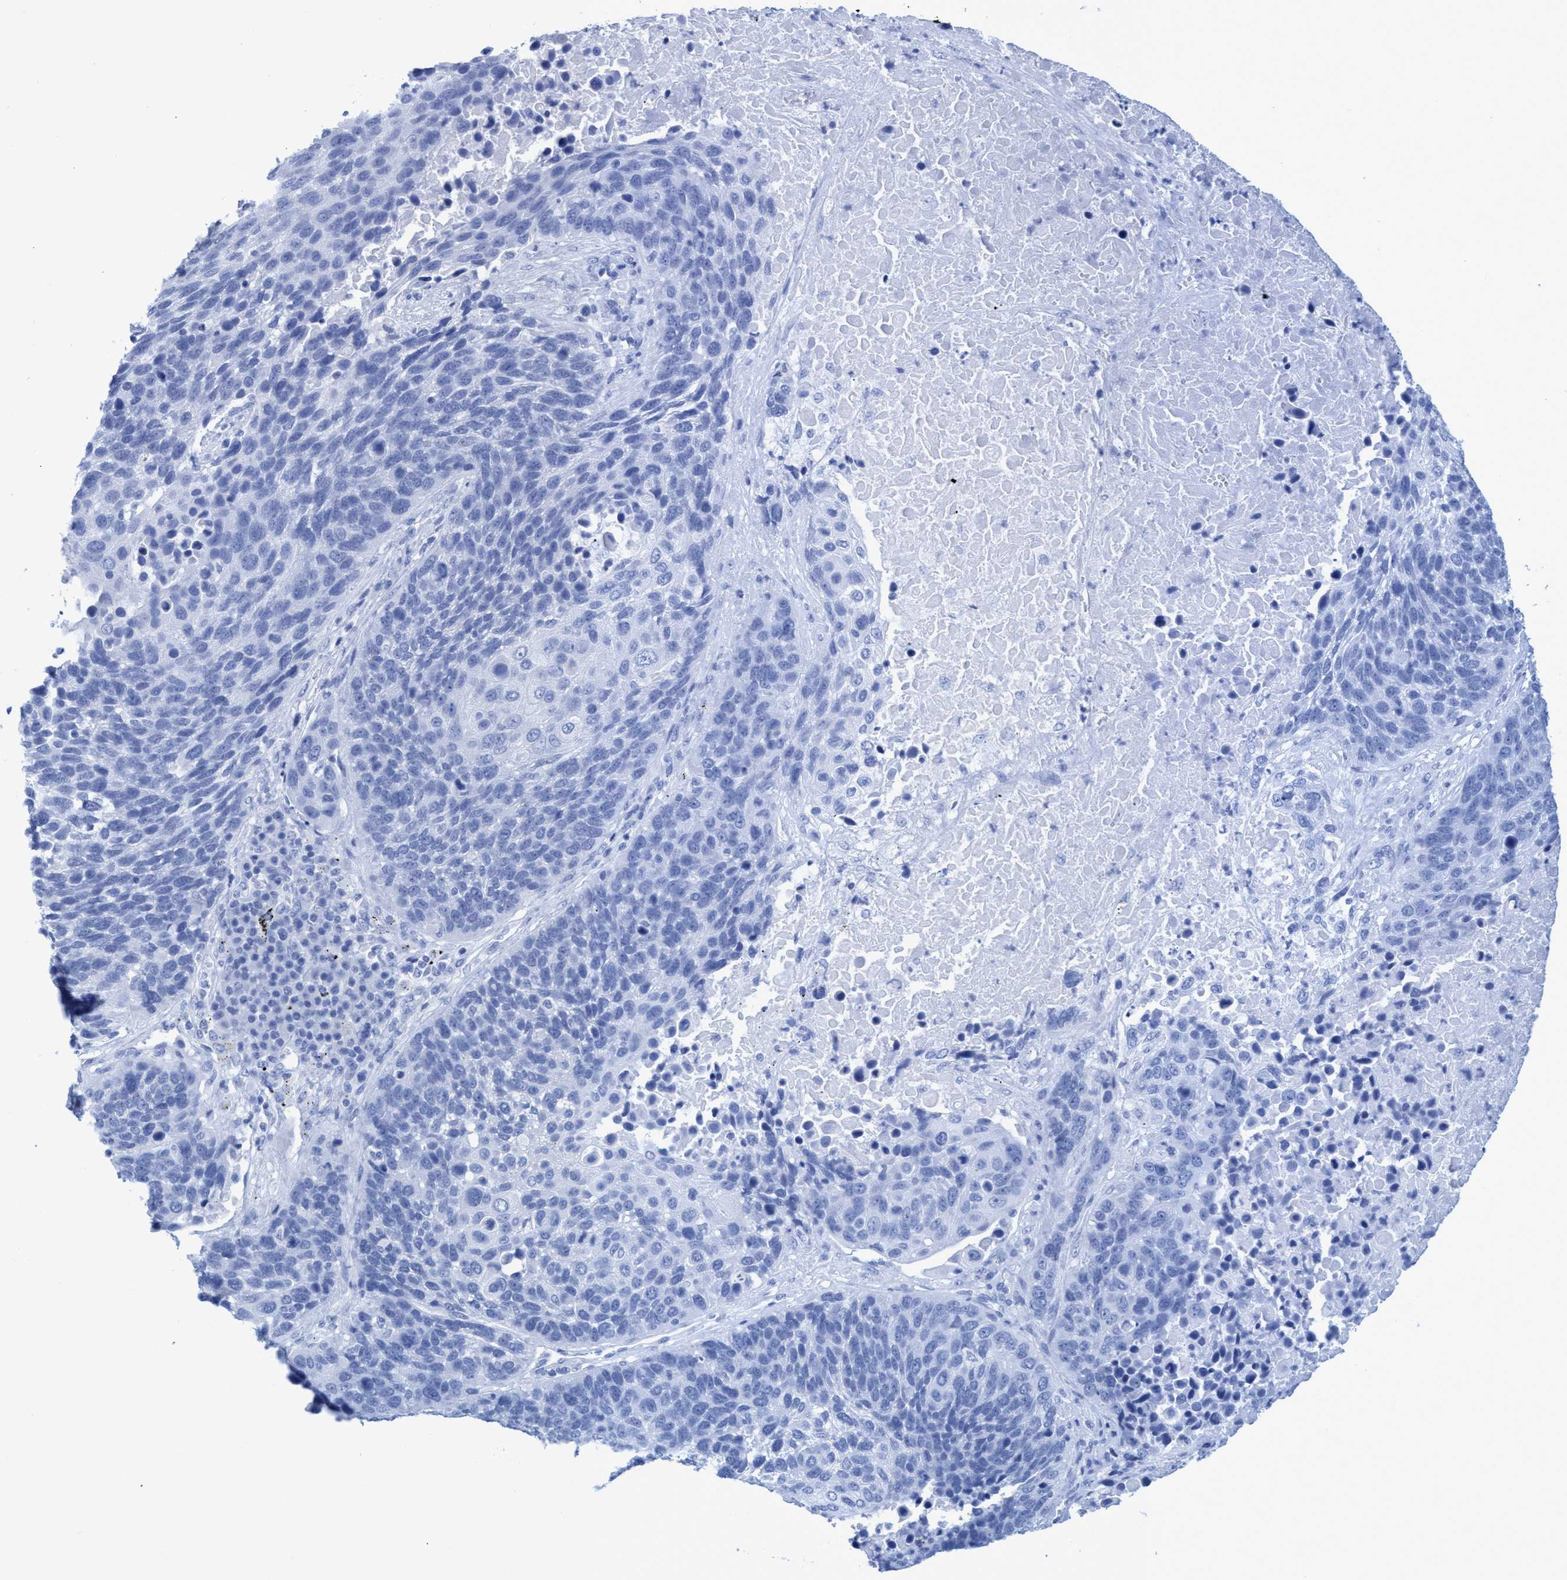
{"staining": {"intensity": "negative", "quantity": "none", "location": "none"}, "tissue": "lung cancer", "cell_type": "Tumor cells", "image_type": "cancer", "snomed": [{"axis": "morphology", "description": "Squamous cell carcinoma, NOS"}, {"axis": "topography", "description": "Lung"}], "caption": "This is an immunohistochemistry (IHC) micrograph of lung cancer (squamous cell carcinoma). There is no expression in tumor cells.", "gene": "INSL6", "patient": {"sex": "male", "age": 66}}